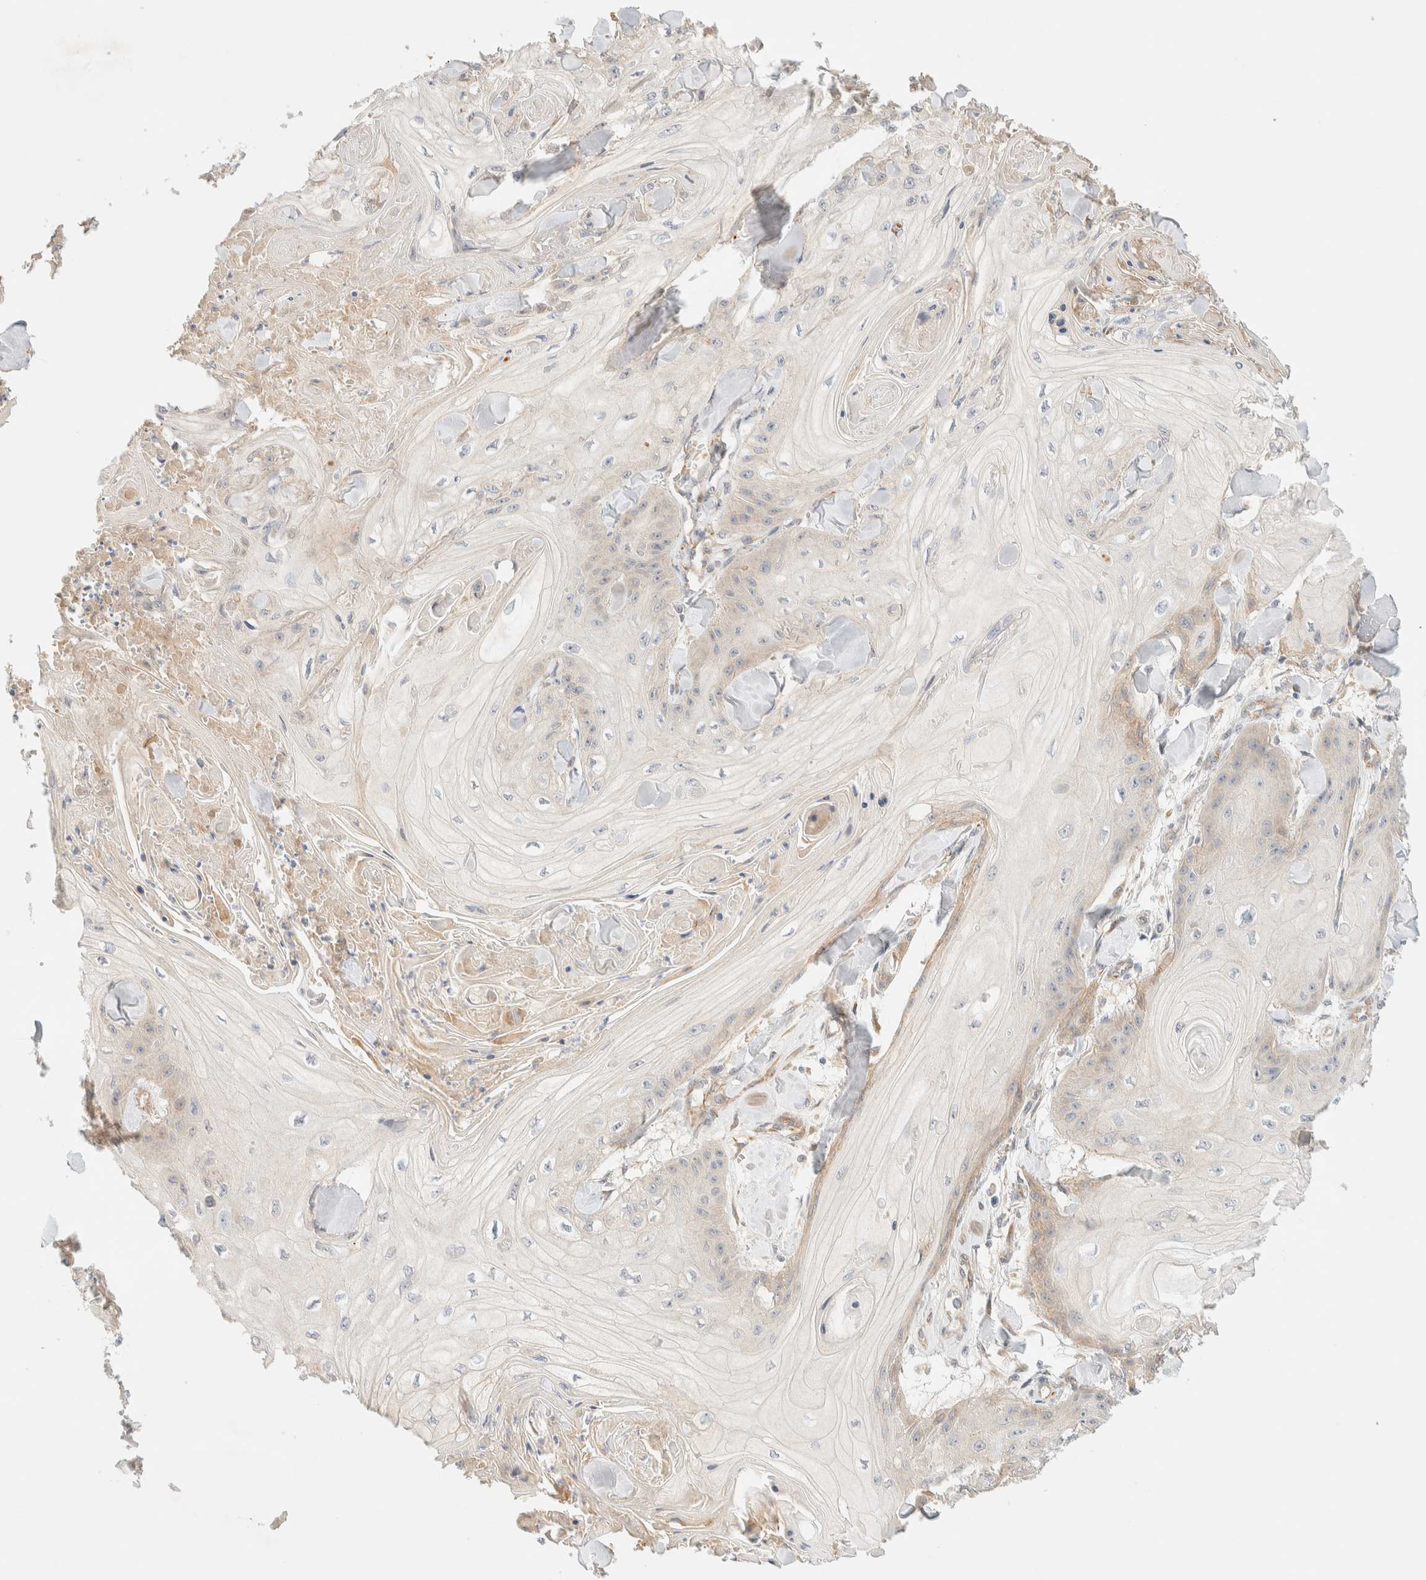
{"staining": {"intensity": "weak", "quantity": "<25%", "location": "cytoplasmic/membranous"}, "tissue": "skin cancer", "cell_type": "Tumor cells", "image_type": "cancer", "snomed": [{"axis": "morphology", "description": "Squamous cell carcinoma, NOS"}, {"axis": "topography", "description": "Skin"}], "caption": "Immunohistochemistry image of neoplastic tissue: skin squamous cell carcinoma stained with DAB exhibits no significant protein staining in tumor cells. (DAB (3,3'-diaminobenzidine) immunohistochemistry with hematoxylin counter stain).", "gene": "FAT1", "patient": {"sex": "male", "age": 74}}